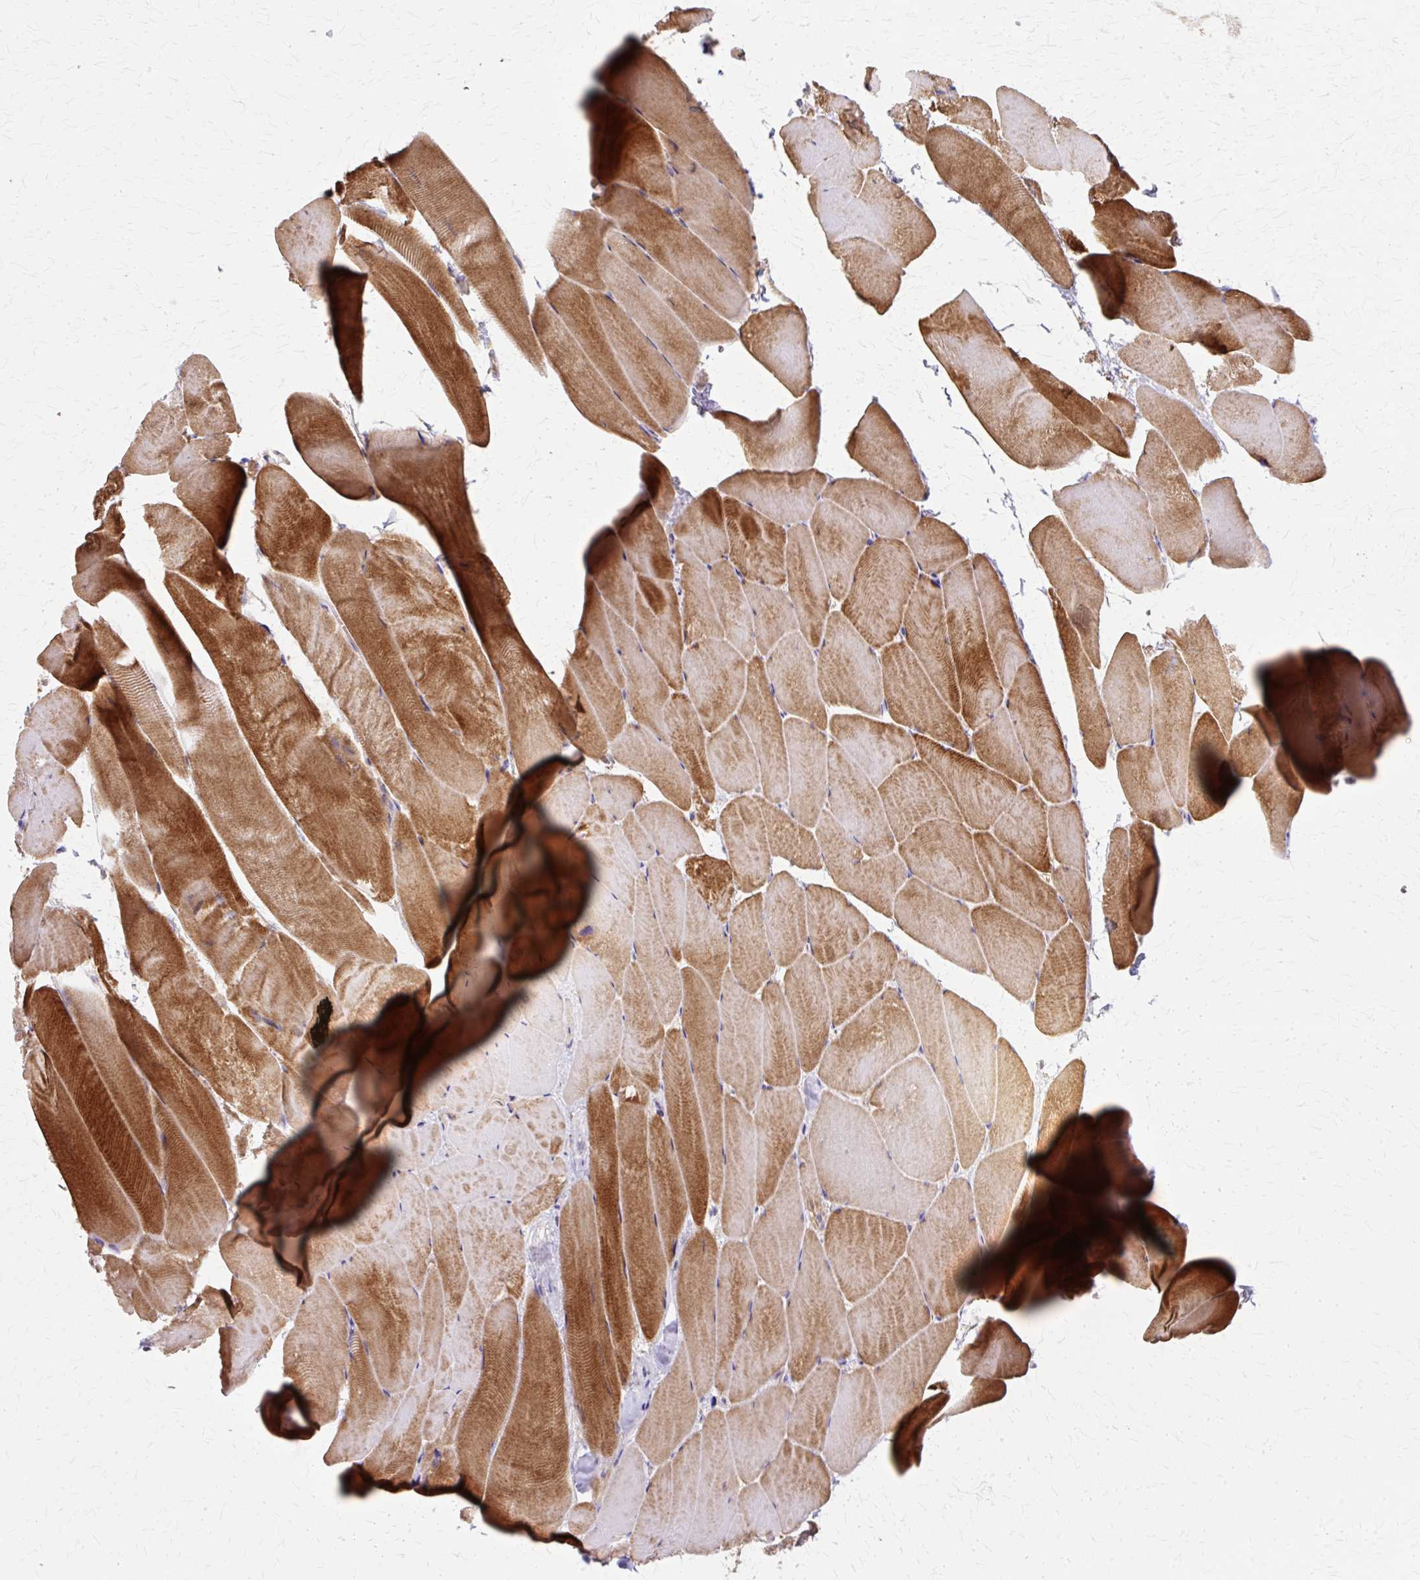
{"staining": {"intensity": "strong", "quantity": "25%-75%", "location": "cytoplasmic/membranous"}, "tissue": "skeletal muscle", "cell_type": "Myocytes", "image_type": "normal", "snomed": [{"axis": "morphology", "description": "Normal tissue, NOS"}, {"axis": "topography", "description": "Skeletal muscle"}], "caption": "IHC (DAB) staining of benign human skeletal muscle demonstrates strong cytoplasmic/membranous protein staining in about 25%-75% of myocytes. (Brightfield microscopy of DAB IHC at high magnification).", "gene": "COPB1", "patient": {"sex": "female", "age": 64}}